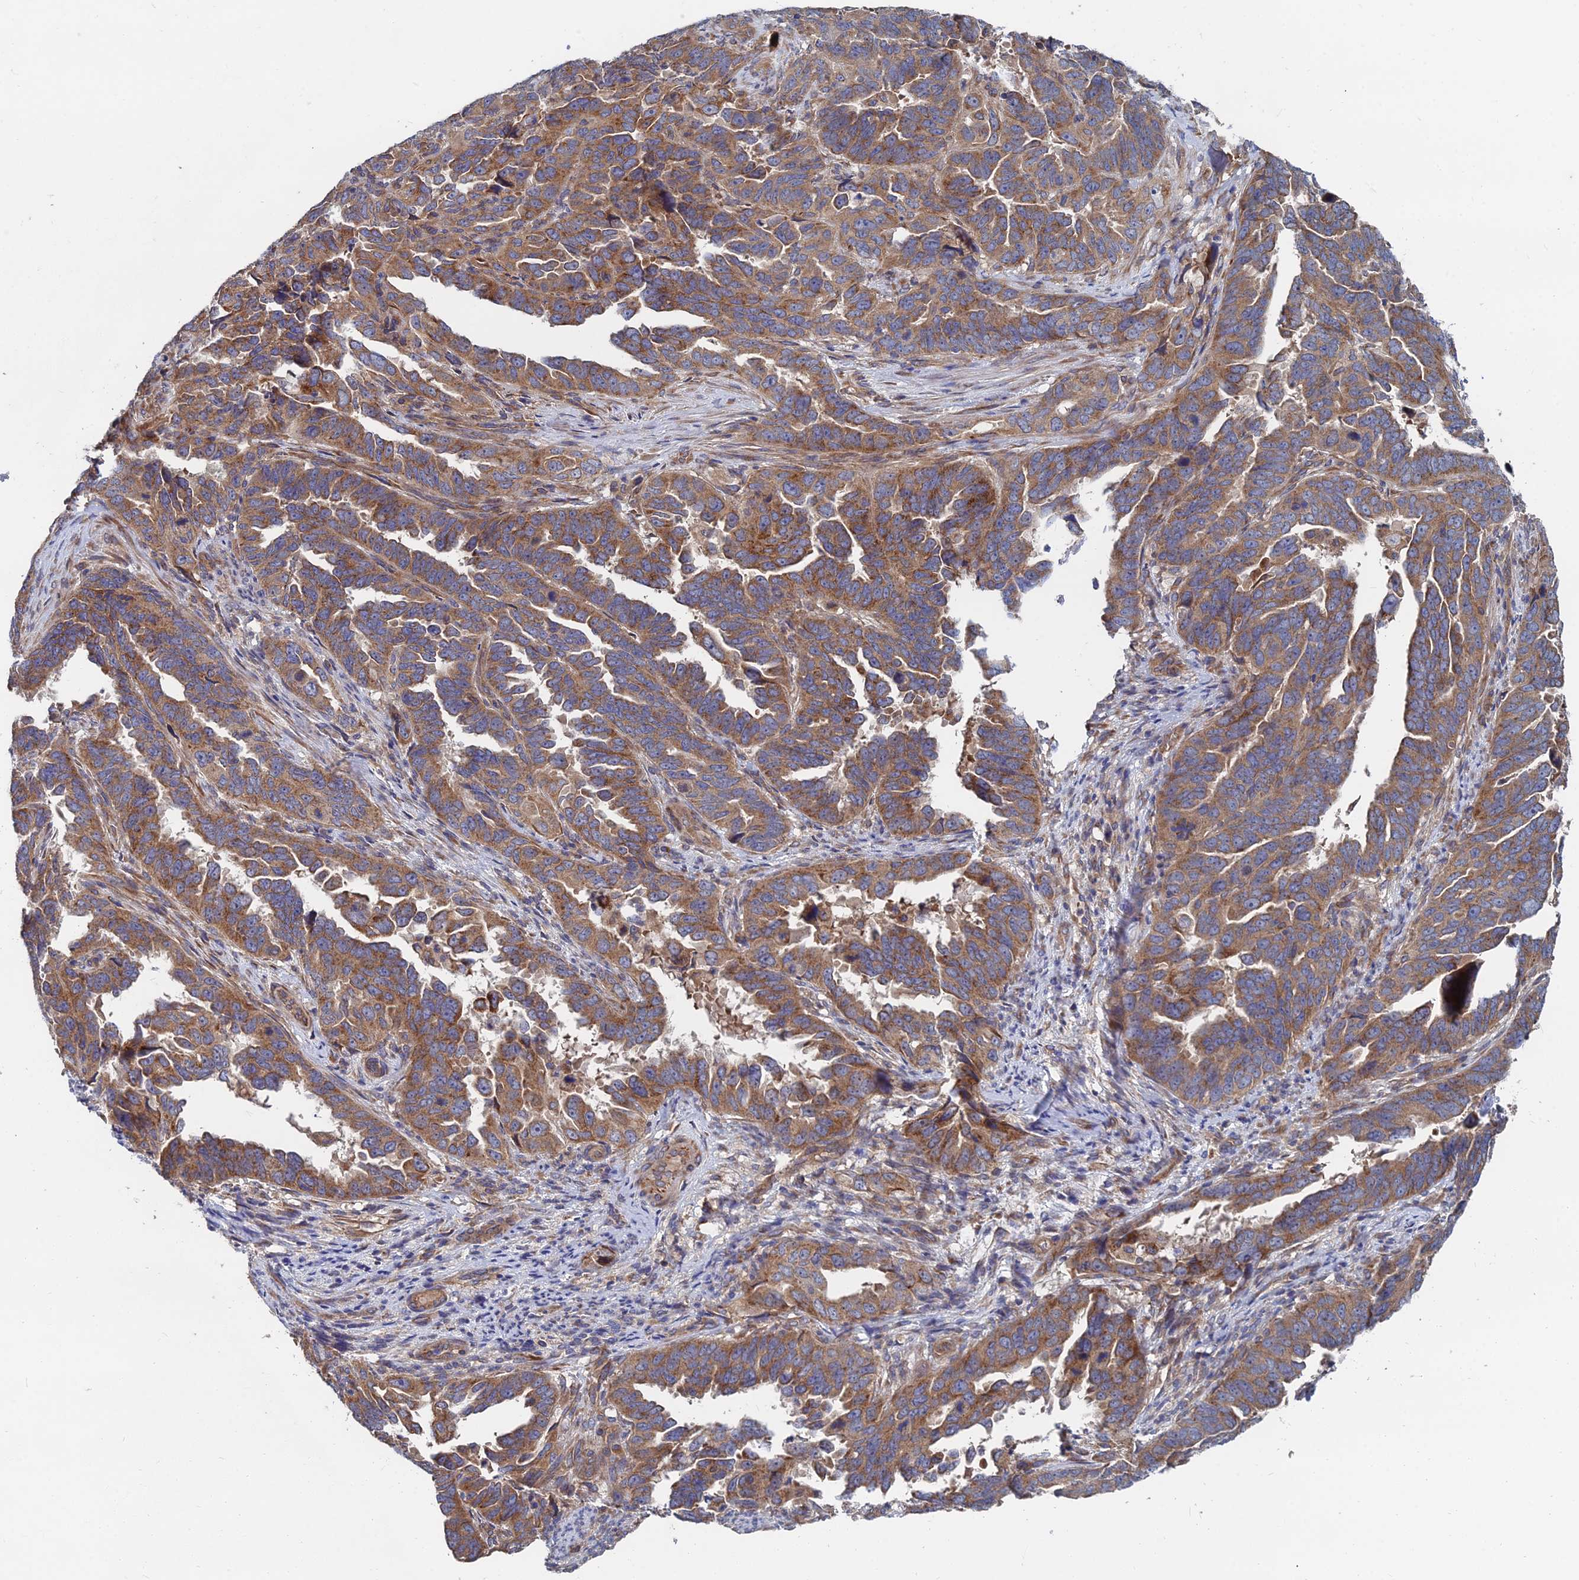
{"staining": {"intensity": "moderate", "quantity": ">75%", "location": "cytoplasmic/membranous"}, "tissue": "endometrial cancer", "cell_type": "Tumor cells", "image_type": "cancer", "snomed": [{"axis": "morphology", "description": "Adenocarcinoma, NOS"}, {"axis": "topography", "description": "Endometrium"}], "caption": "Tumor cells reveal medium levels of moderate cytoplasmic/membranous expression in about >75% of cells in human adenocarcinoma (endometrial).", "gene": "CCZ1", "patient": {"sex": "female", "age": 65}}